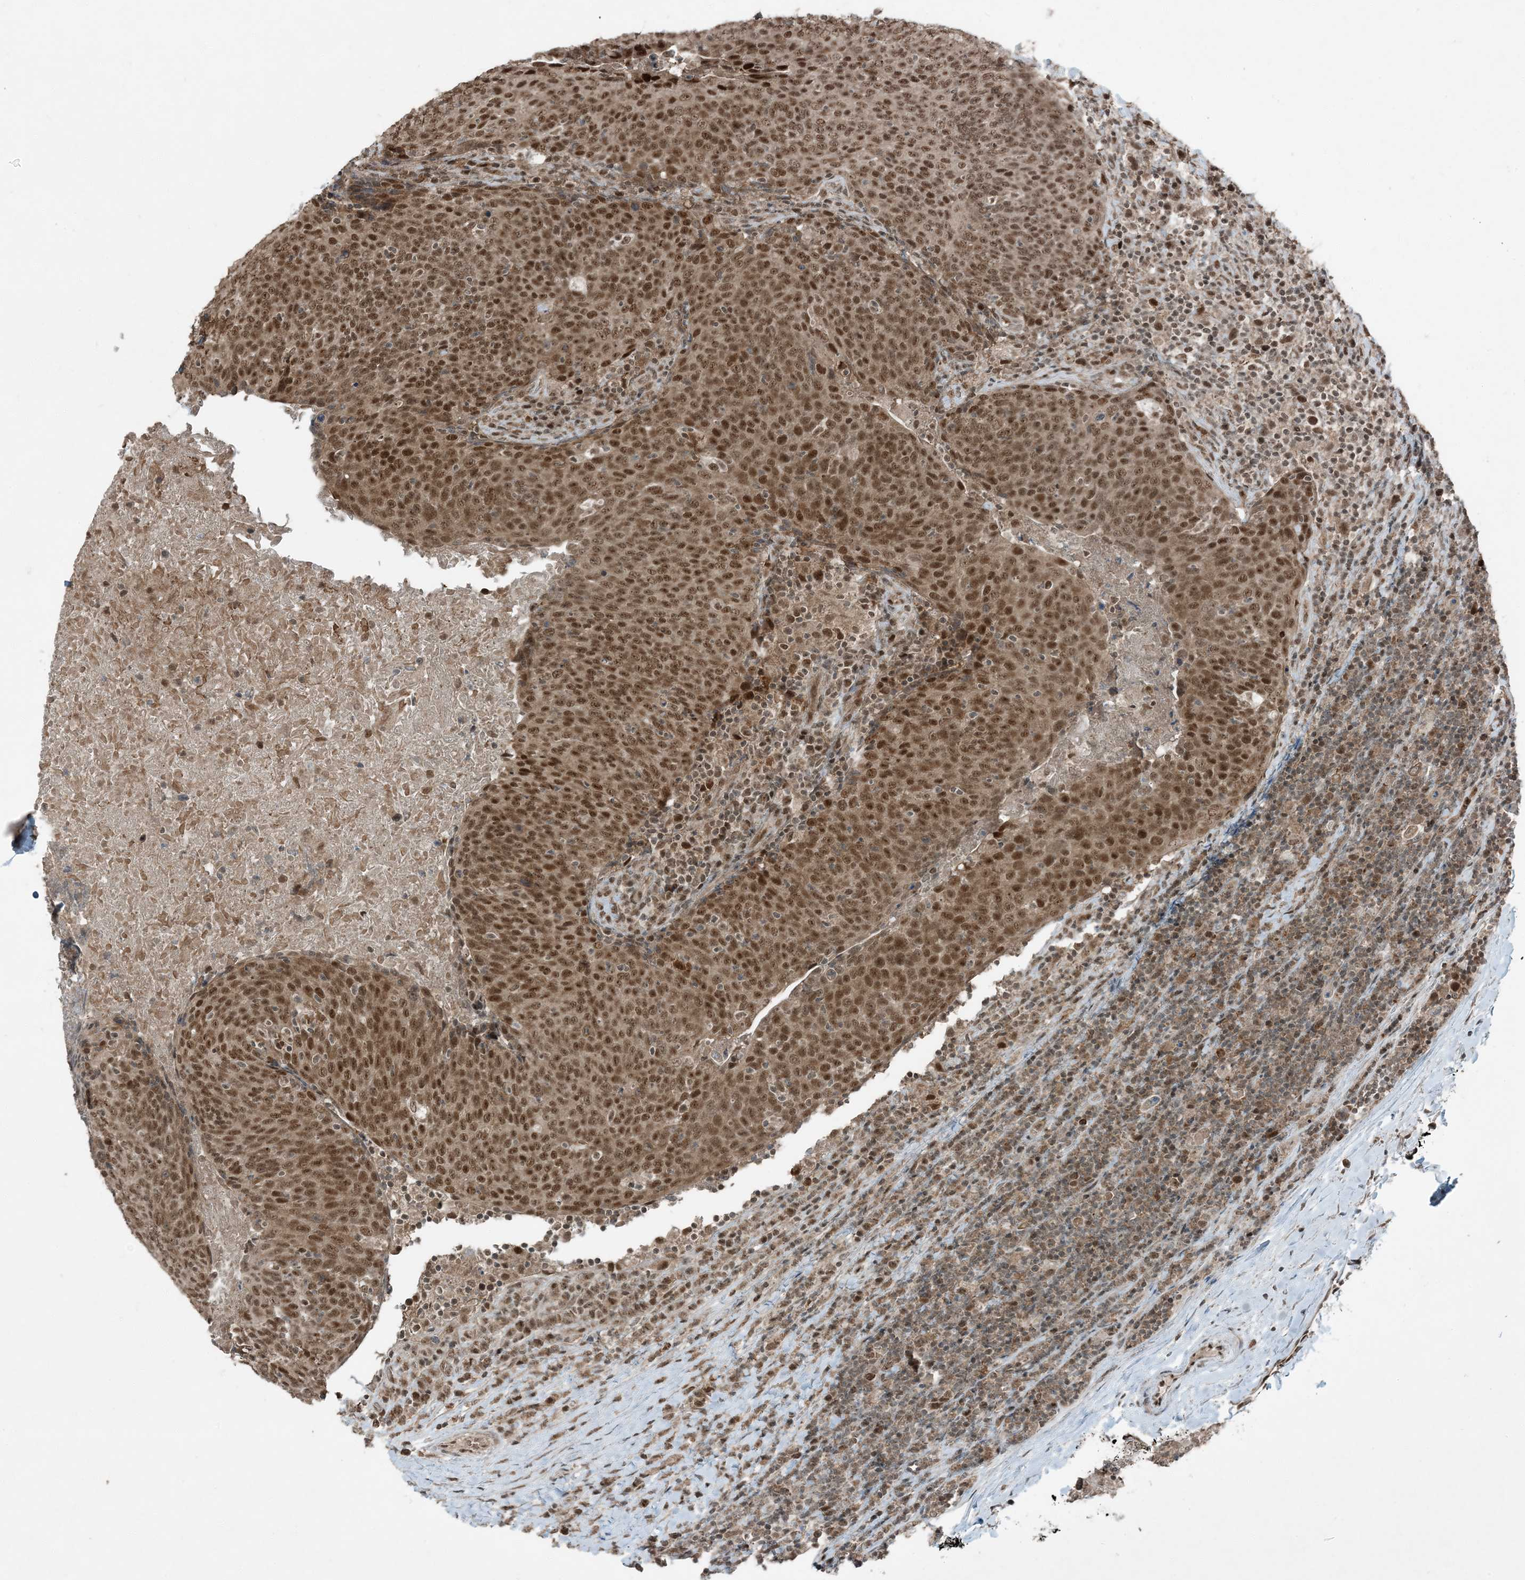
{"staining": {"intensity": "moderate", "quantity": ">75%", "location": "nuclear"}, "tissue": "head and neck cancer", "cell_type": "Tumor cells", "image_type": "cancer", "snomed": [{"axis": "morphology", "description": "Squamous cell carcinoma, NOS"}, {"axis": "morphology", "description": "Squamous cell carcinoma, metastatic, NOS"}, {"axis": "topography", "description": "Lymph node"}, {"axis": "topography", "description": "Head-Neck"}], "caption": "Immunohistochemical staining of human head and neck cancer (metastatic squamous cell carcinoma) displays medium levels of moderate nuclear staining in about >75% of tumor cells. Using DAB (brown) and hematoxylin (blue) stains, captured at high magnification using brightfield microscopy.", "gene": "TRAPPC12", "patient": {"sex": "male", "age": 62}}